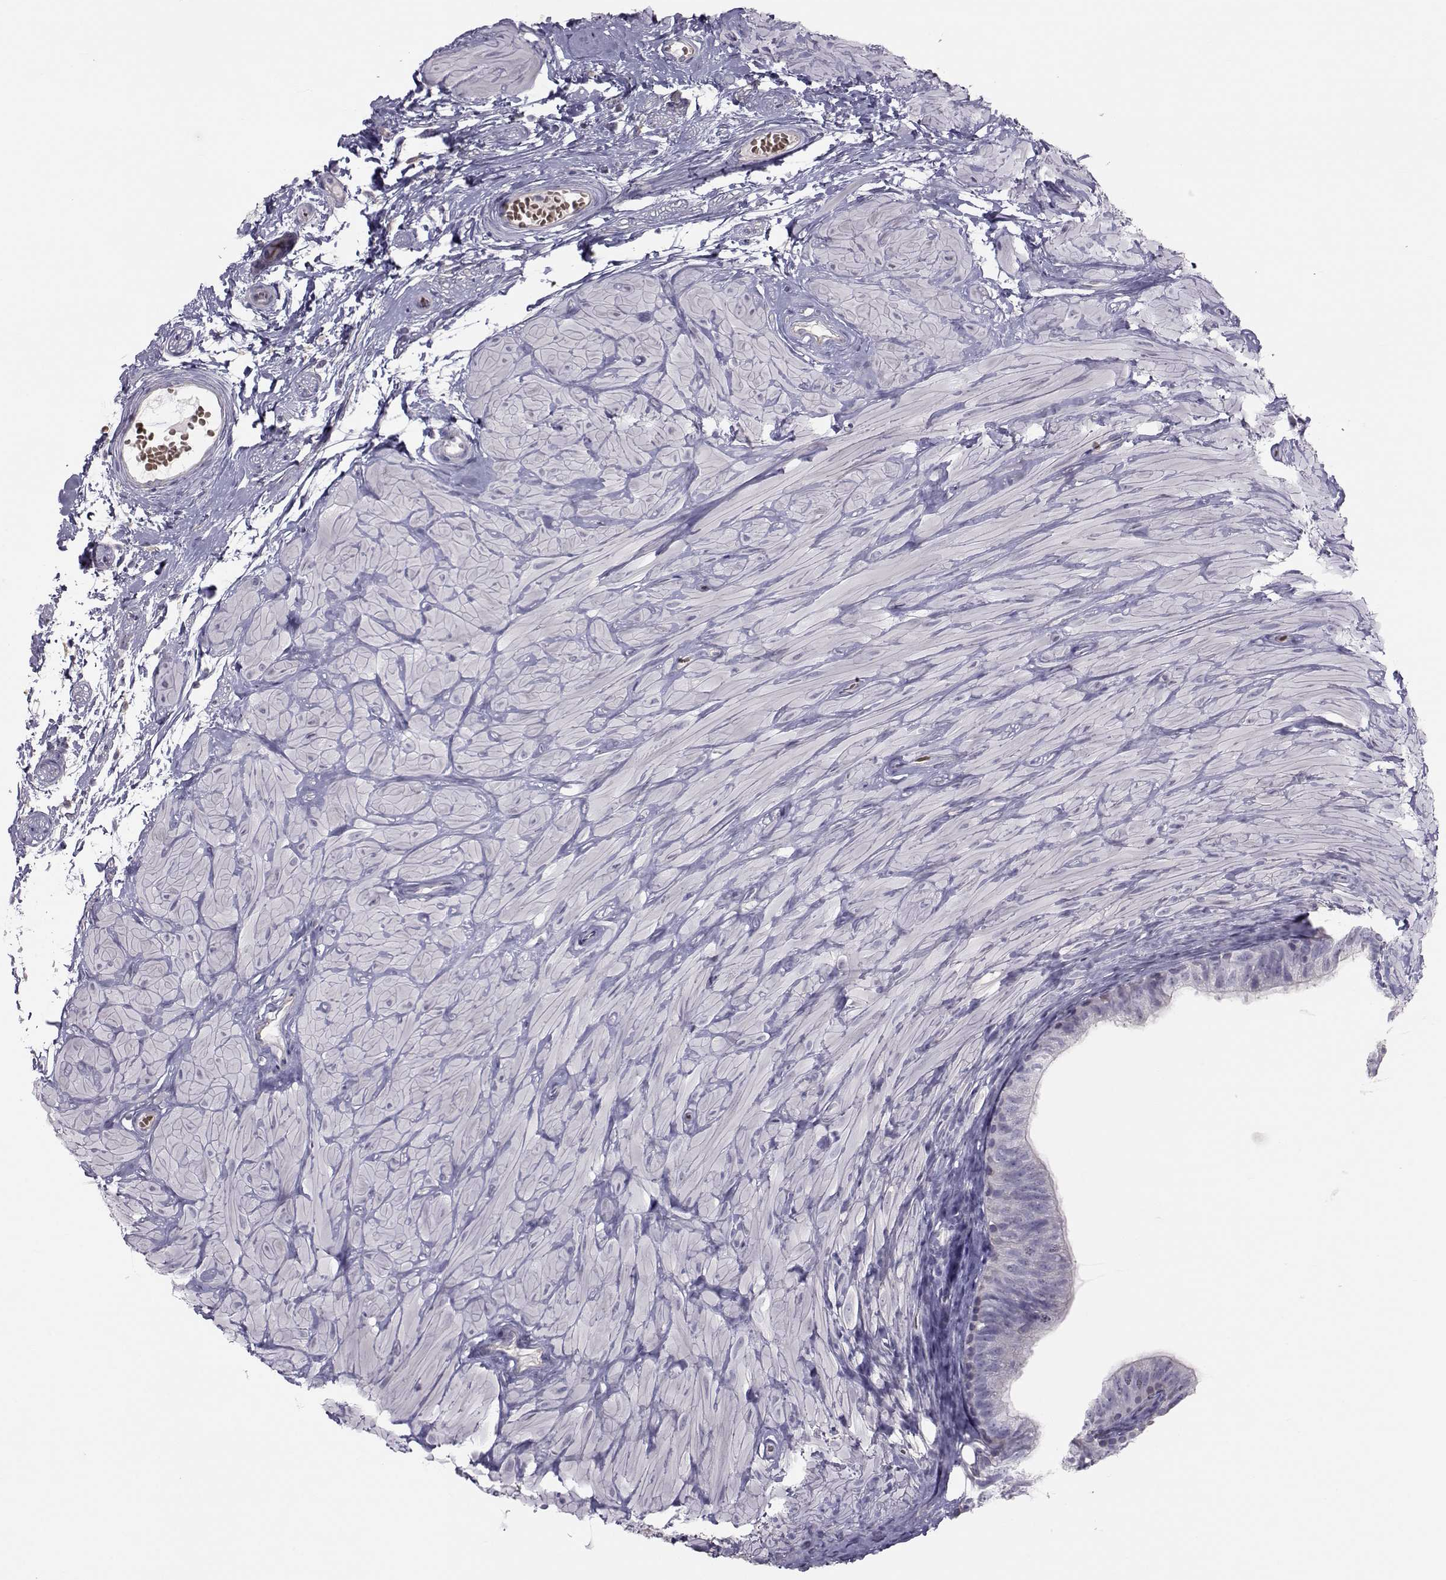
{"staining": {"intensity": "negative", "quantity": "none", "location": "none"}, "tissue": "epididymis", "cell_type": "Glandular cells", "image_type": "normal", "snomed": [{"axis": "morphology", "description": "Normal tissue, NOS"}, {"axis": "topography", "description": "Epididymis"}, {"axis": "topography", "description": "Vas deferens"}], "caption": "Protein analysis of normal epididymis exhibits no significant staining in glandular cells.", "gene": "GARIN3", "patient": {"sex": "male", "age": 23}}